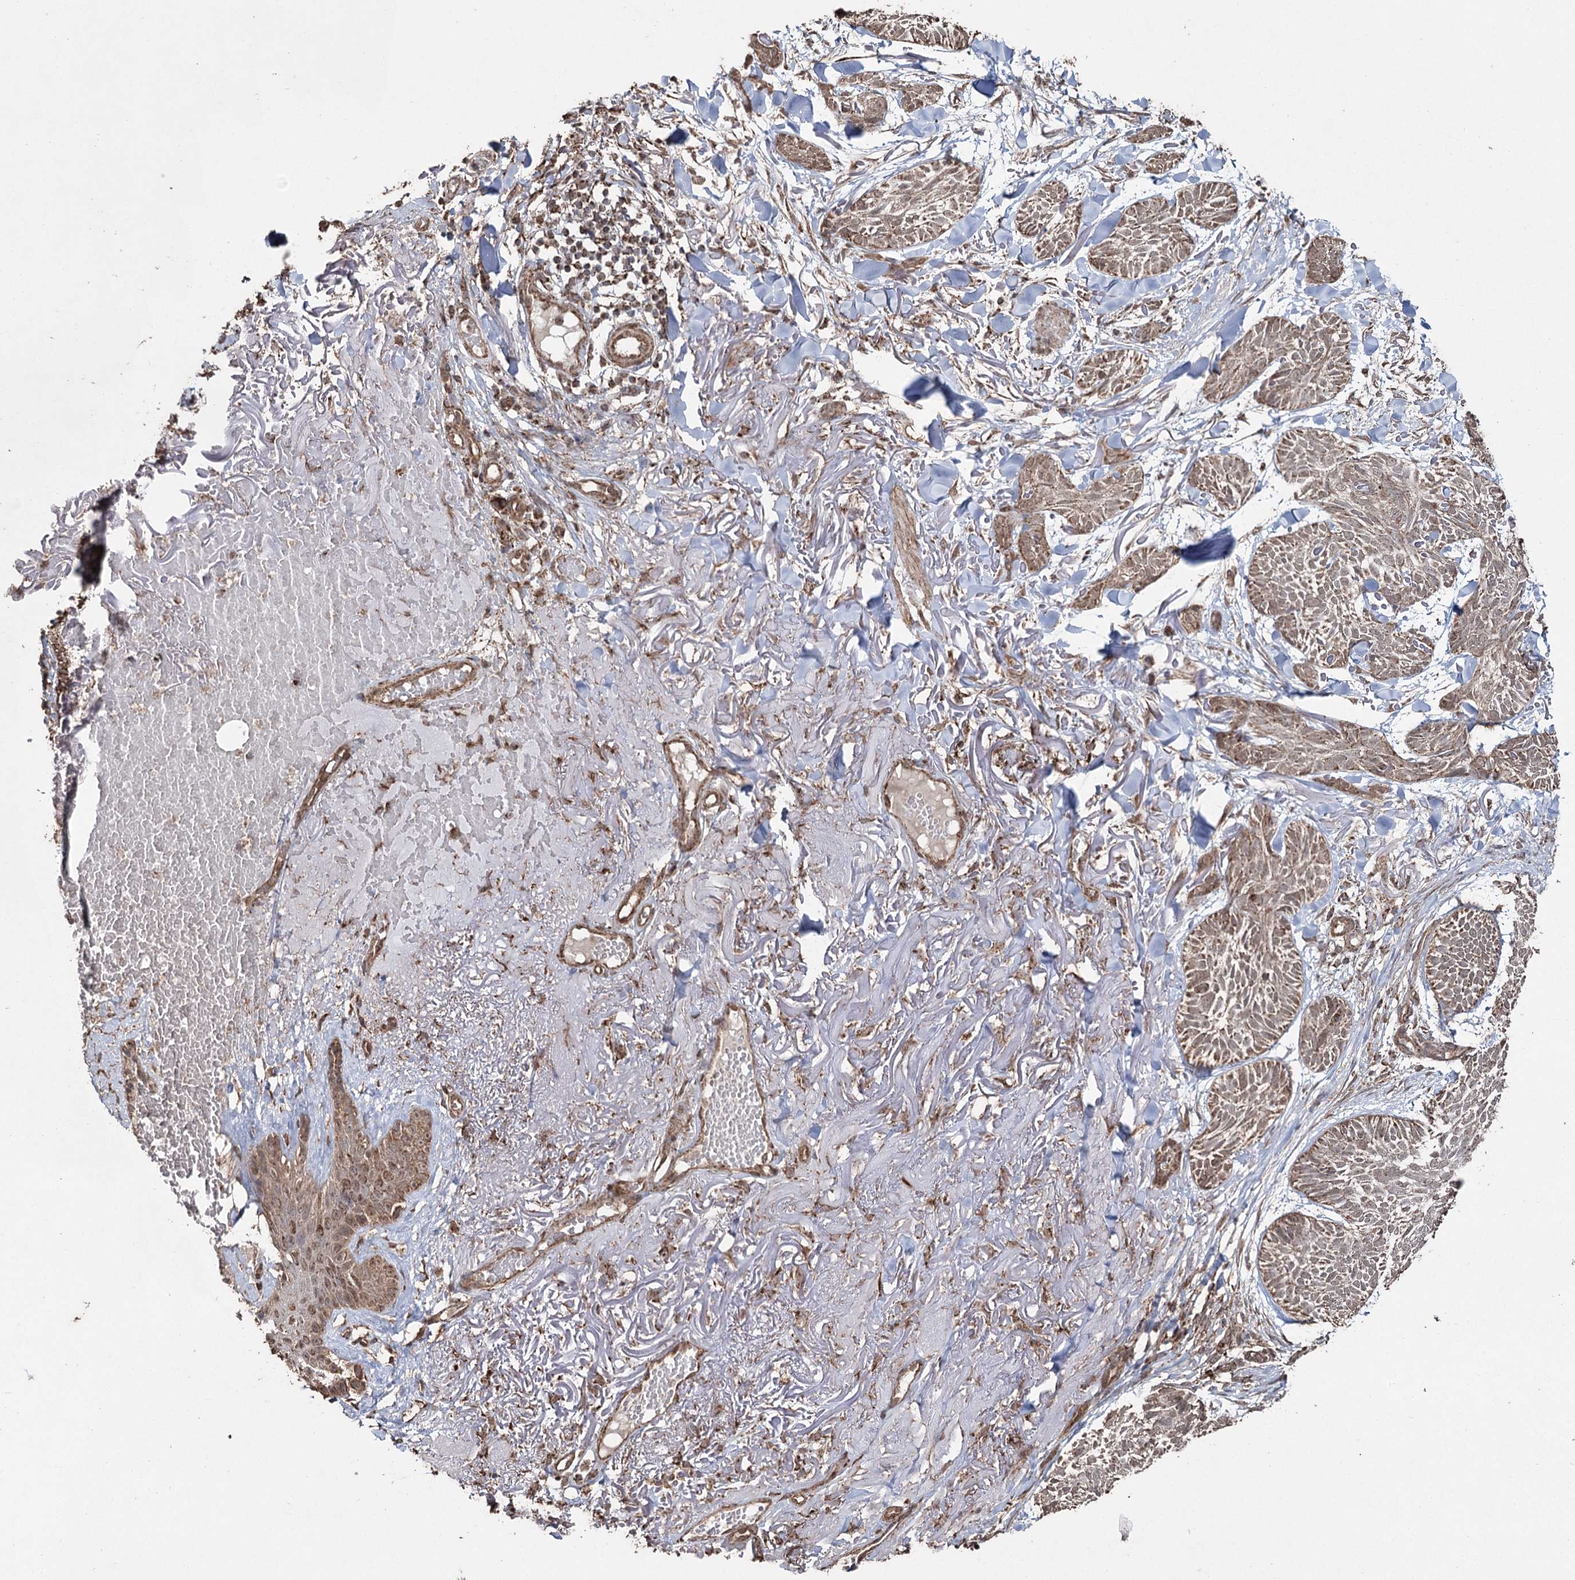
{"staining": {"intensity": "weak", "quantity": ">75%", "location": "cytoplasmic/membranous"}, "tissue": "skin cancer", "cell_type": "Tumor cells", "image_type": "cancer", "snomed": [{"axis": "morphology", "description": "Normal tissue, NOS"}, {"axis": "morphology", "description": "Basal cell carcinoma"}, {"axis": "topography", "description": "Skin"}], "caption": "DAB (3,3'-diaminobenzidine) immunohistochemical staining of basal cell carcinoma (skin) displays weak cytoplasmic/membranous protein positivity in about >75% of tumor cells. The protein is stained brown, and the nuclei are stained in blue (DAB IHC with brightfield microscopy, high magnification).", "gene": "SLF2", "patient": {"sex": "male", "age": 66}}